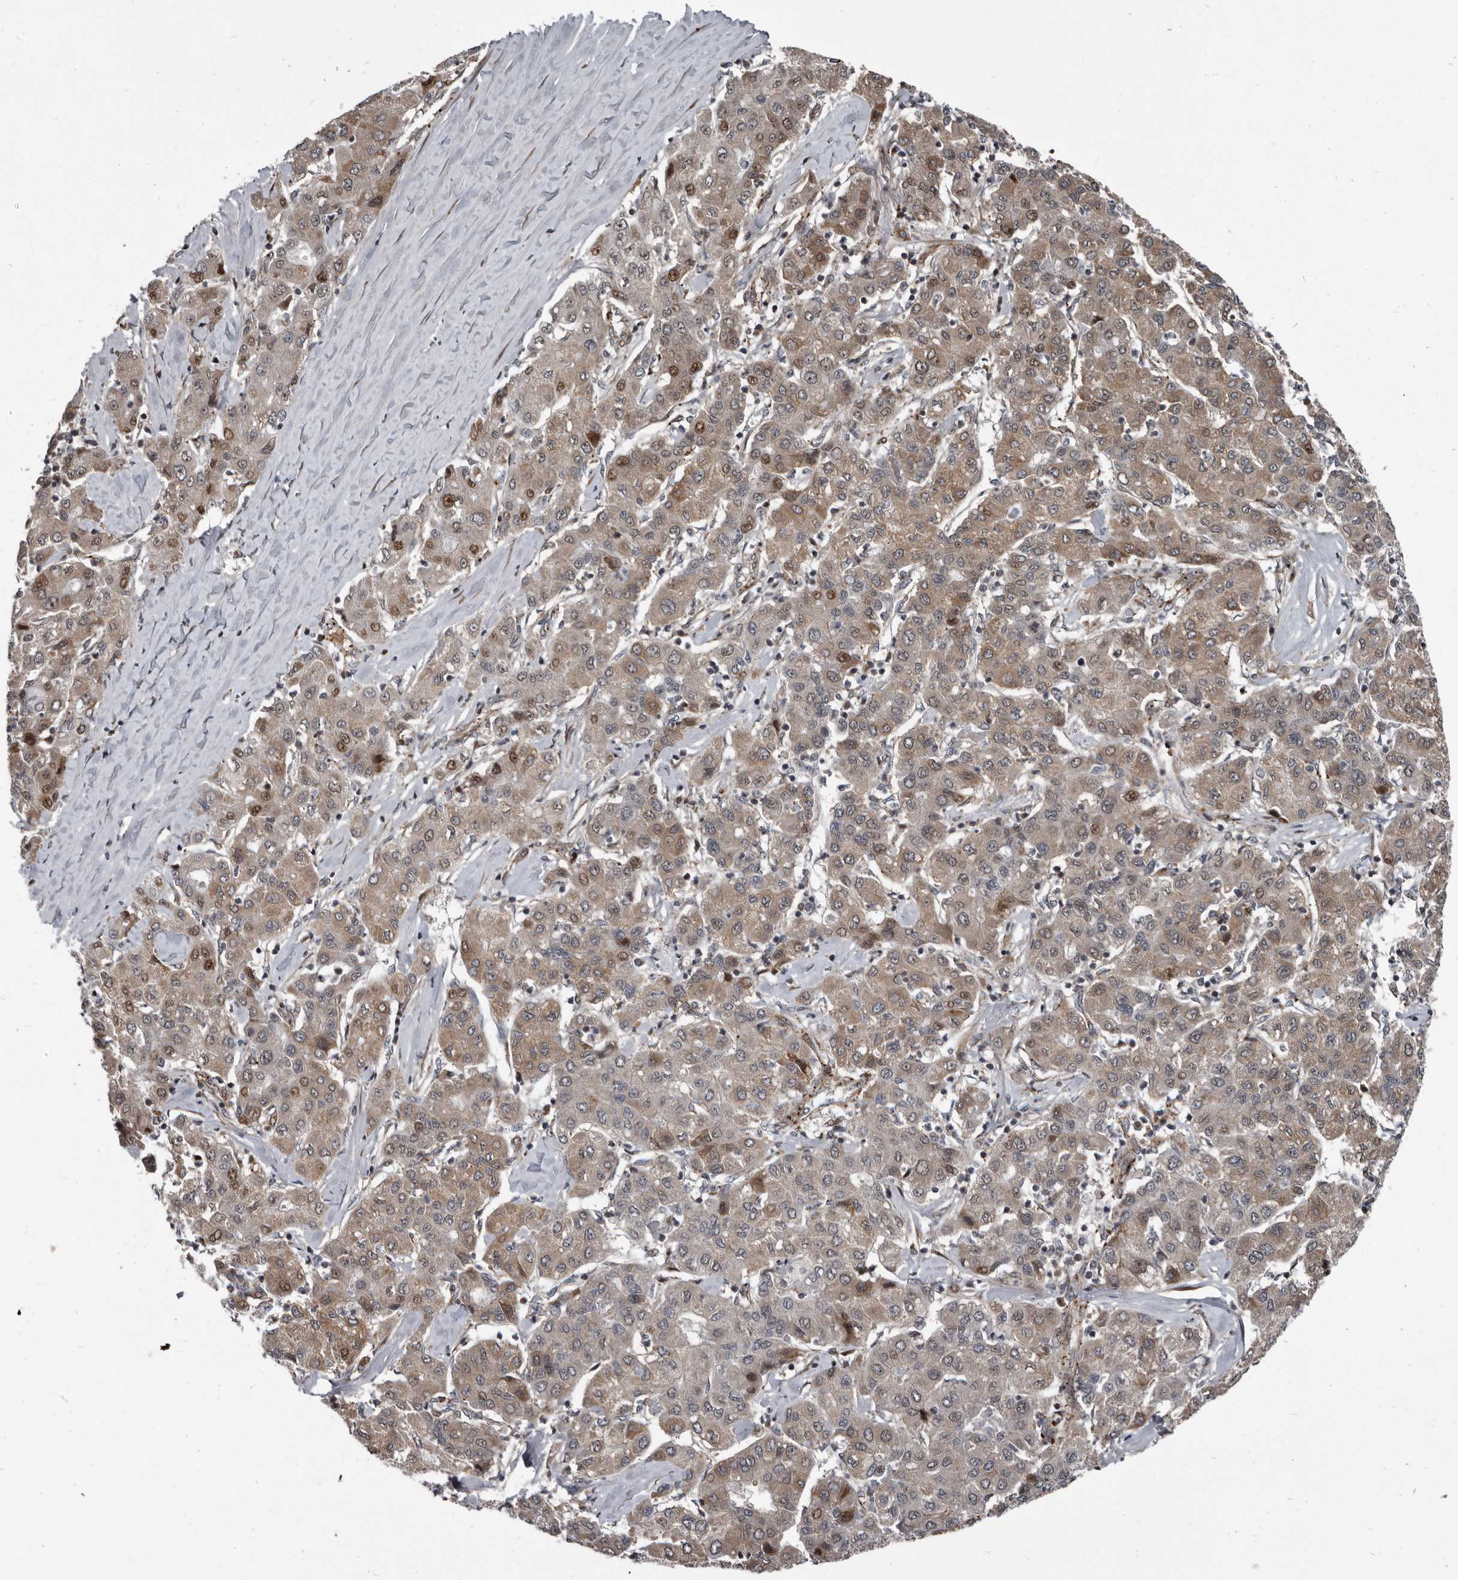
{"staining": {"intensity": "moderate", "quantity": ">75%", "location": "cytoplasmic/membranous,nuclear"}, "tissue": "liver cancer", "cell_type": "Tumor cells", "image_type": "cancer", "snomed": [{"axis": "morphology", "description": "Carcinoma, Hepatocellular, NOS"}, {"axis": "topography", "description": "Liver"}], "caption": "High-magnification brightfield microscopy of hepatocellular carcinoma (liver) stained with DAB (brown) and counterstained with hematoxylin (blue). tumor cells exhibit moderate cytoplasmic/membranous and nuclear expression is seen in about>75% of cells. The staining was performed using DAB to visualize the protein expression in brown, while the nuclei were stained in blue with hematoxylin (Magnification: 20x).", "gene": "CHD1L", "patient": {"sex": "male", "age": 65}}